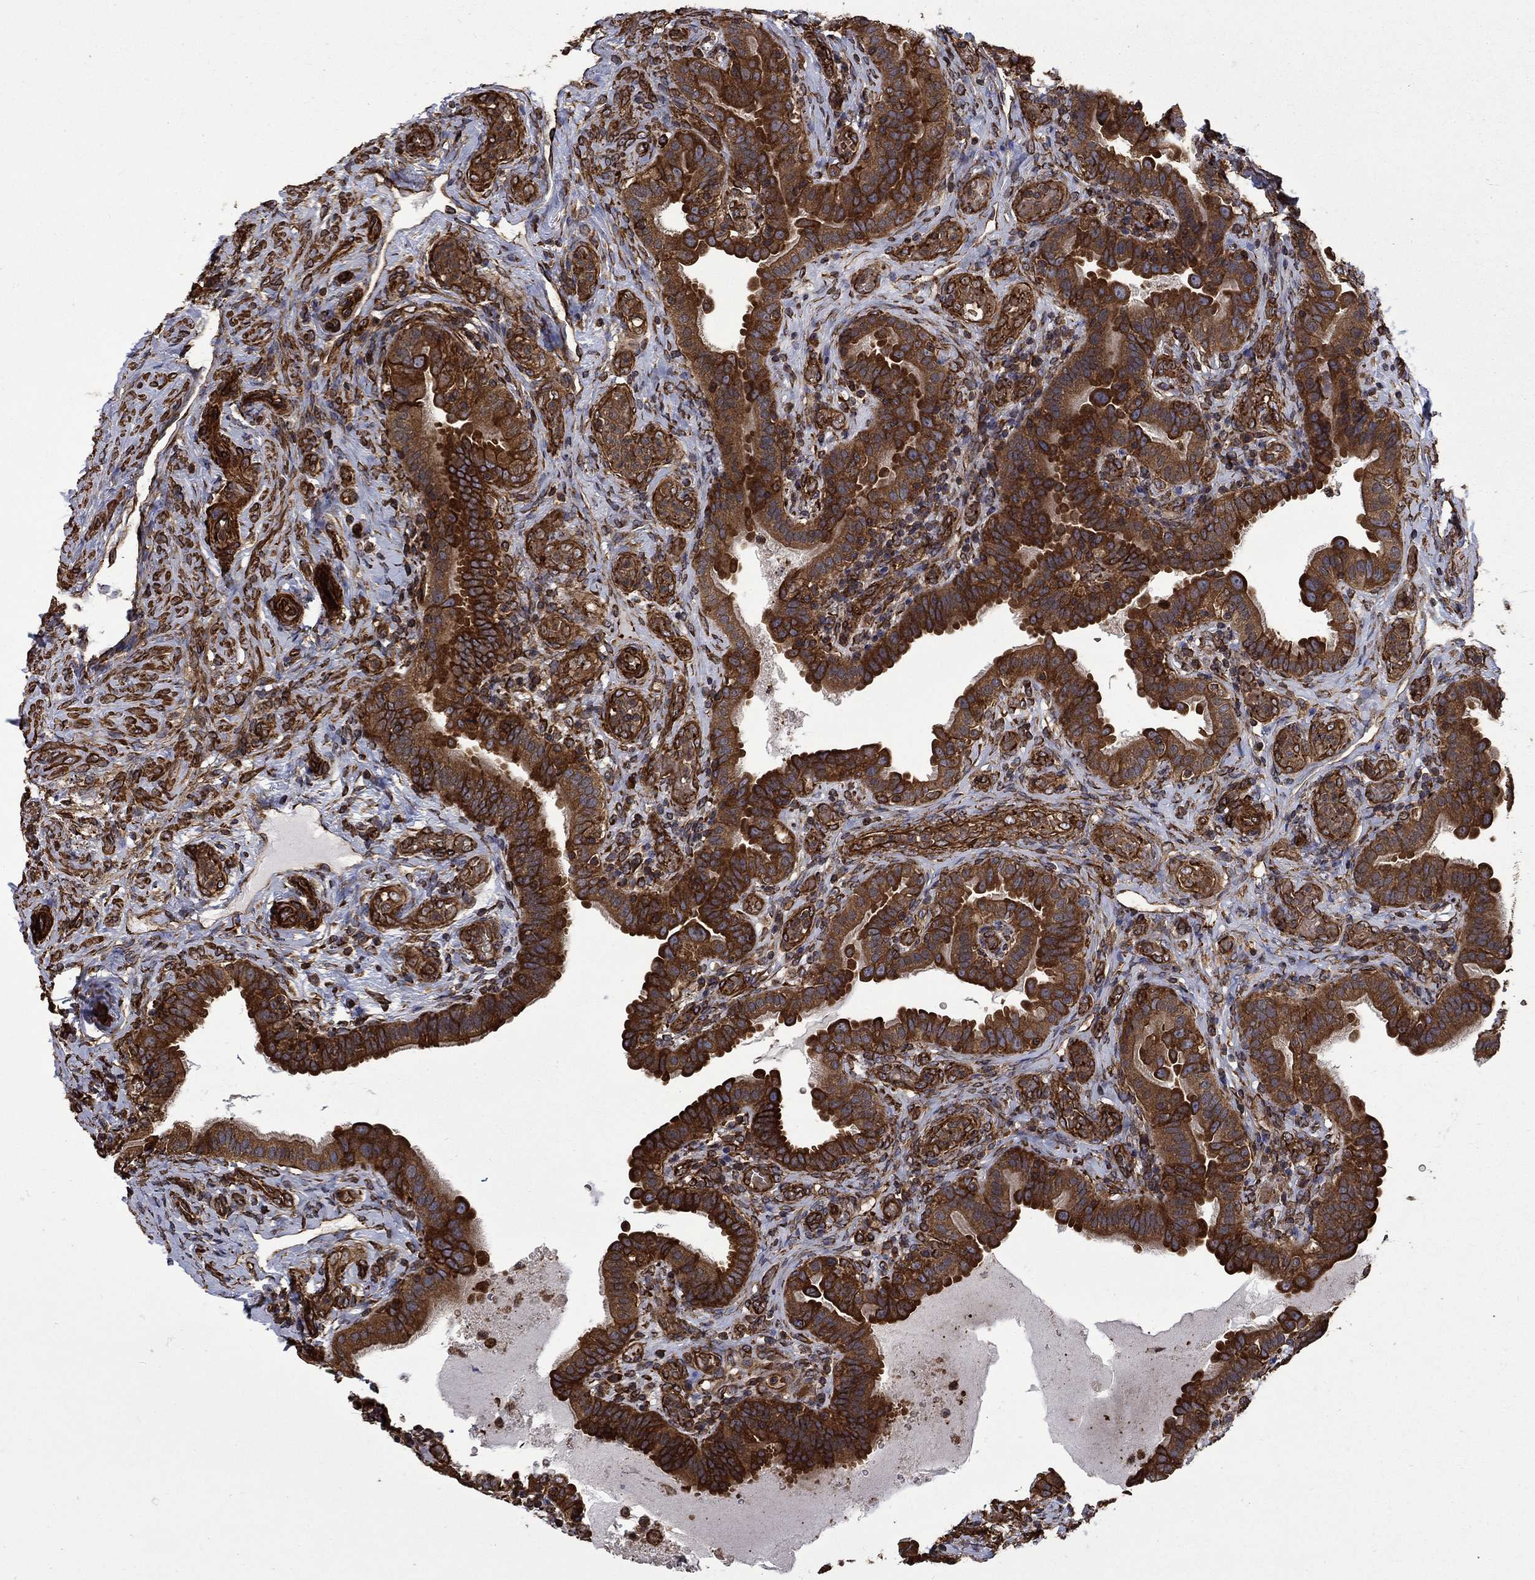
{"staining": {"intensity": "strong", "quantity": ">75%", "location": "cytoplasmic/membranous"}, "tissue": "fallopian tube", "cell_type": "Glandular cells", "image_type": "normal", "snomed": [{"axis": "morphology", "description": "Normal tissue, NOS"}, {"axis": "topography", "description": "Fallopian tube"}, {"axis": "topography", "description": "Ovary"}], "caption": "DAB immunohistochemical staining of unremarkable human fallopian tube reveals strong cytoplasmic/membranous protein expression in about >75% of glandular cells.", "gene": "CUTC", "patient": {"sex": "female", "age": 41}}